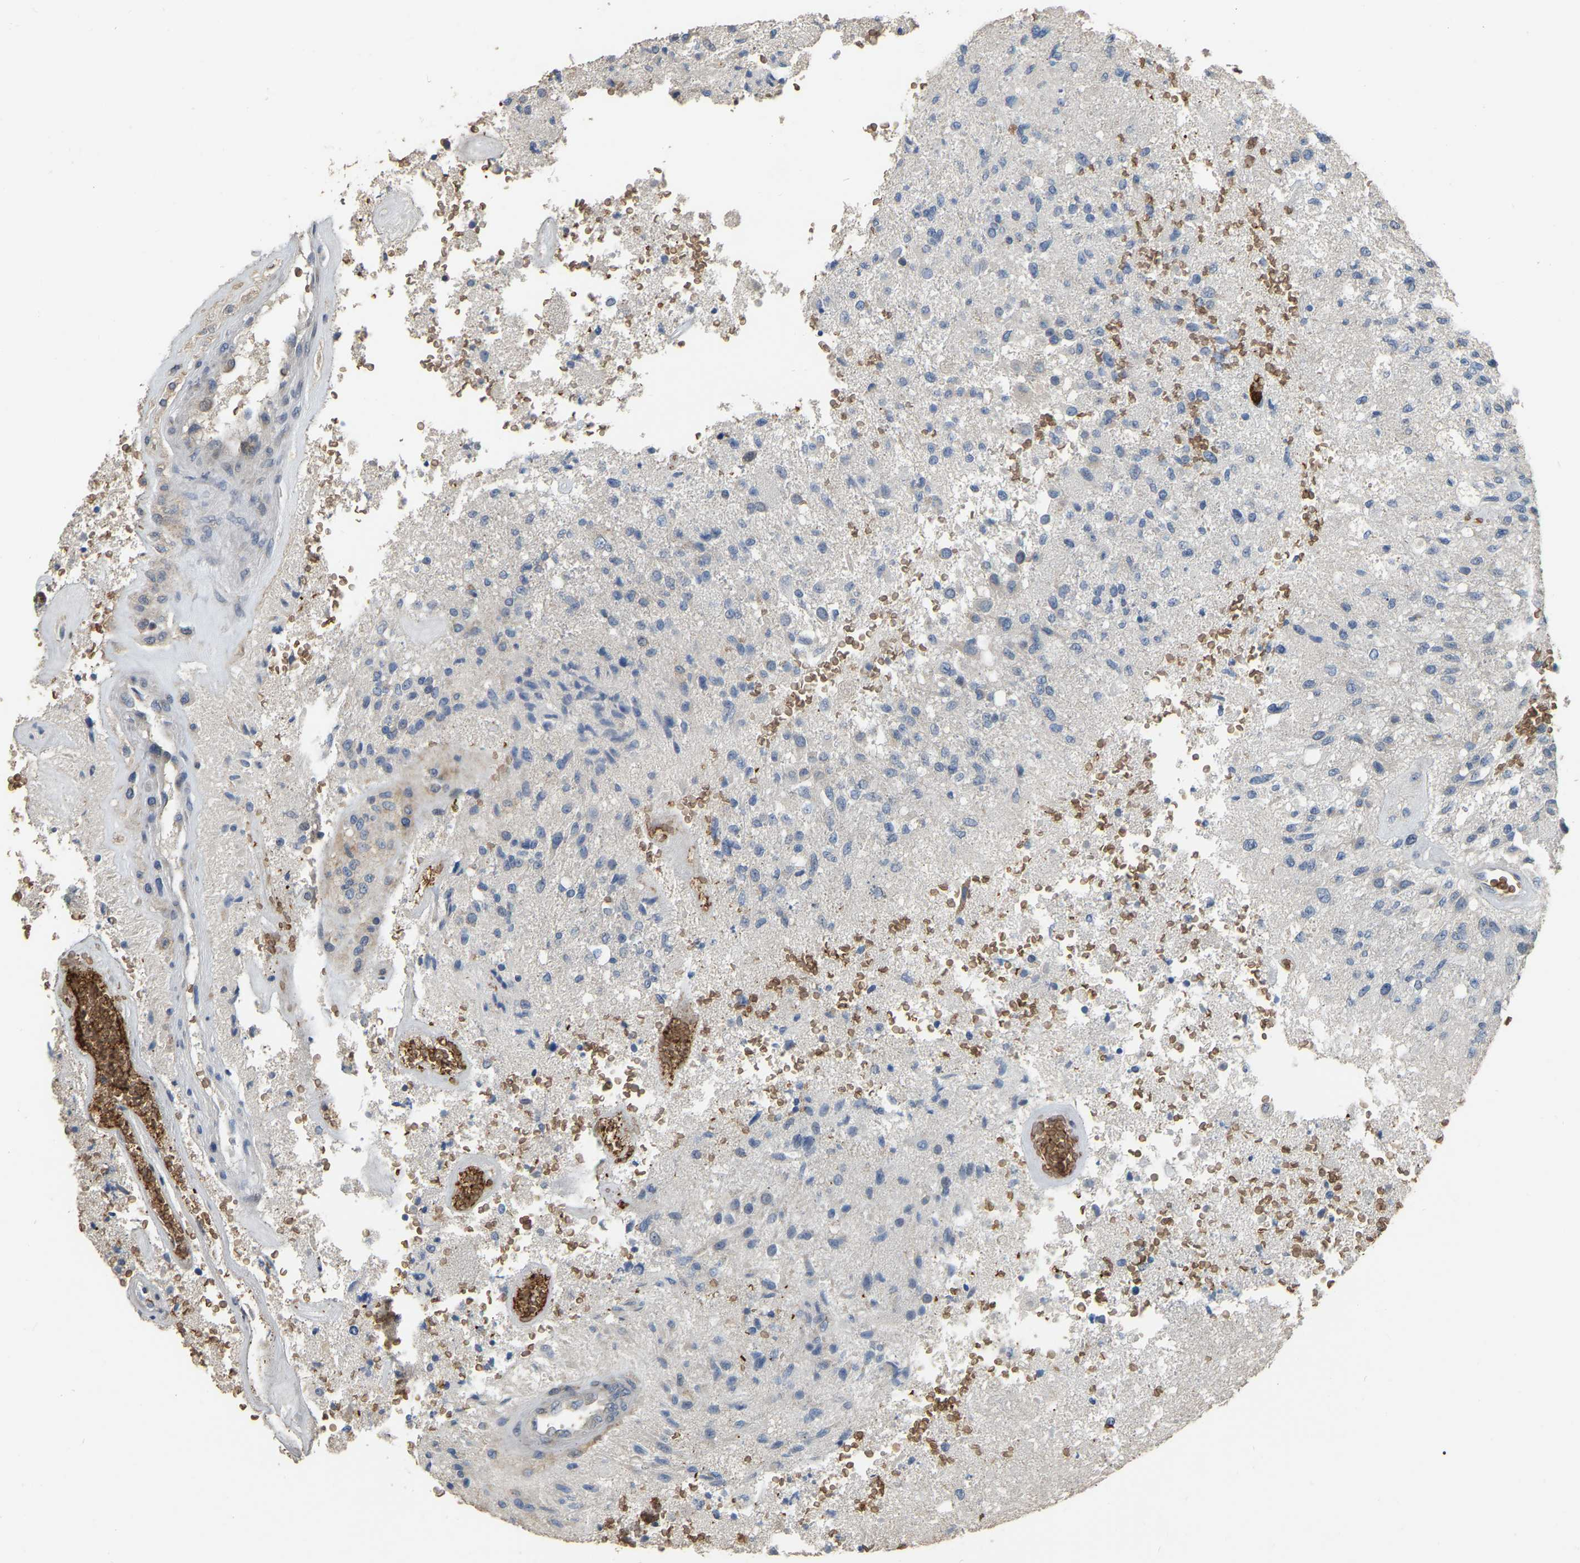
{"staining": {"intensity": "negative", "quantity": "none", "location": "none"}, "tissue": "glioma", "cell_type": "Tumor cells", "image_type": "cancer", "snomed": [{"axis": "morphology", "description": "Normal tissue, NOS"}, {"axis": "morphology", "description": "Glioma, malignant, High grade"}, {"axis": "topography", "description": "Cerebral cortex"}], "caption": "Malignant high-grade glioma was stained to show a protein in brown. There is no significant positivity in tumor cells.", "gene": "CFAP298", "patient": {"sex": "male", "age": 77}}